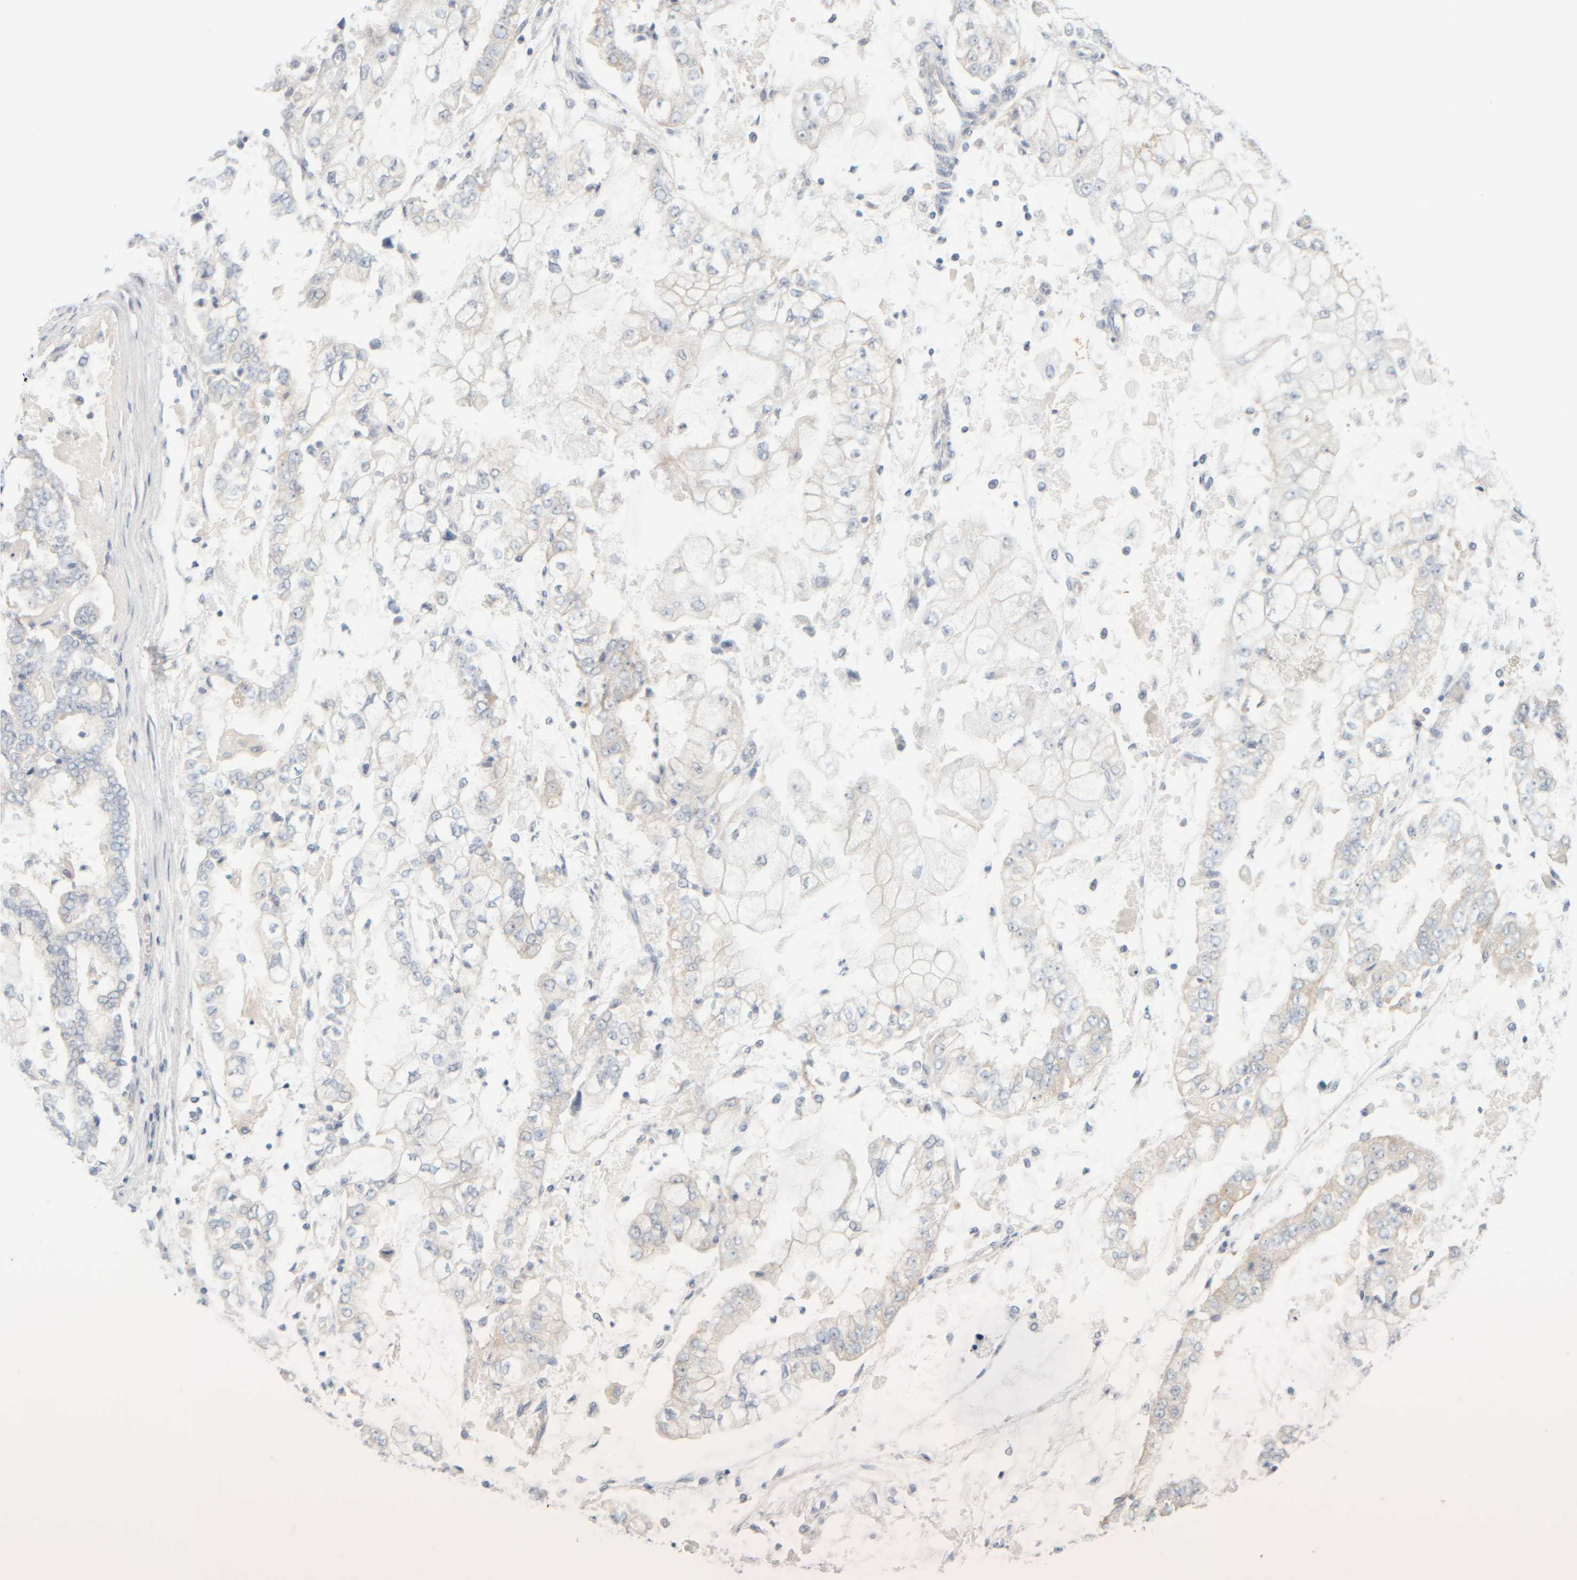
{"staining": {"intensity": "negative", "quantity": "none", "location": "none"}, "tissue": "stomach cancer", "cell_type": "Tumor cells", "image_type": "cancer", "snomed": [{"axis": "morphology", "description": "Adenocarcinoma, NOS"}, {"axis": "topography", "description": "Stomach"}], "caption": "The immunohistochemistry histopathology image has no significant staining in tumor cells of adenocarcinoma (stomach) tissue.", "gene": "PTGES3L-AARSD1", "patient": {"sex": "male", "age": 76}}